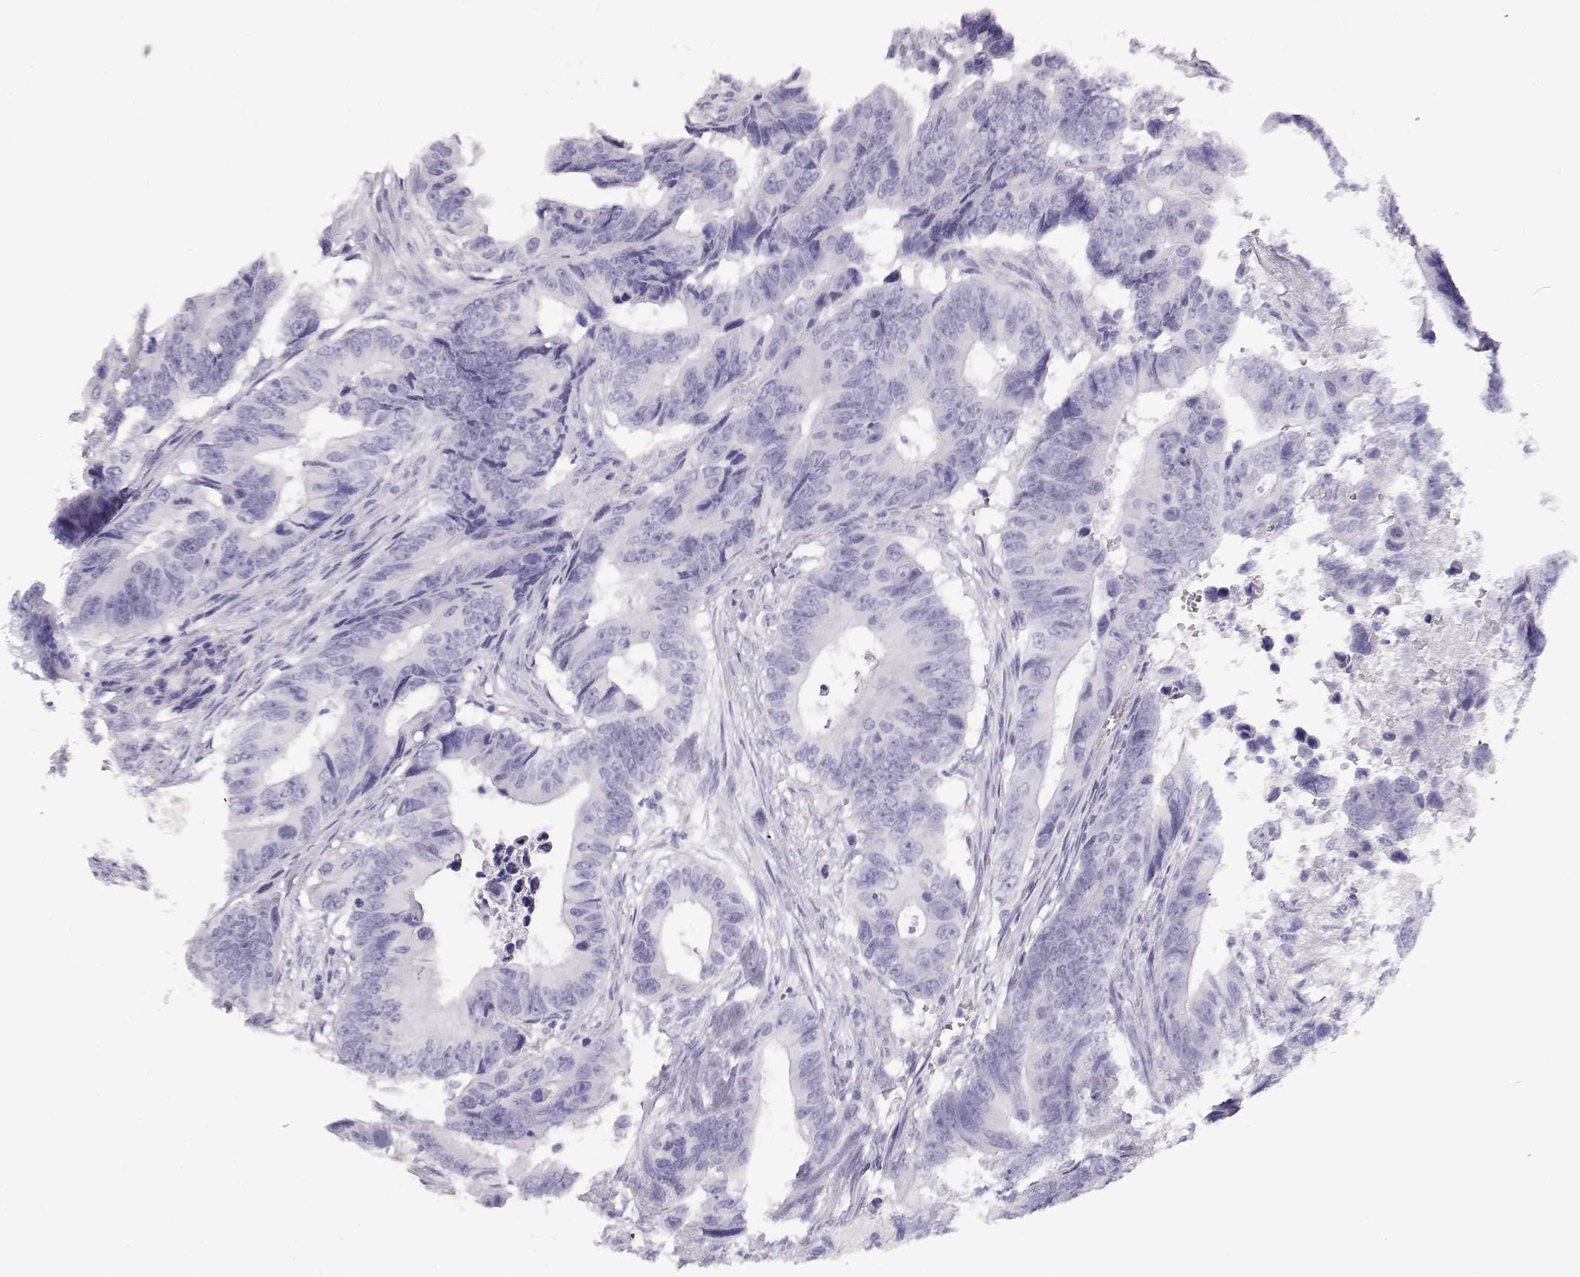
{"staining": {"intensity": "negative", "quantity": "none", "location": "none"}, "tissue": "colorectal cancer", "cell_type": "Tumor cells", "image_type": "cancer", "snomed": [{"axis": "morphology", "description": "Adenocarcinoma, NOS"}, {"axis": "topography", "description": "Colon"}], "caption": "Tumor cells are negative for brown protein staining in colorectal adenocarcinoma.", "gene": "TKTL1", "patient": {"sex": "female", "age": 87}}